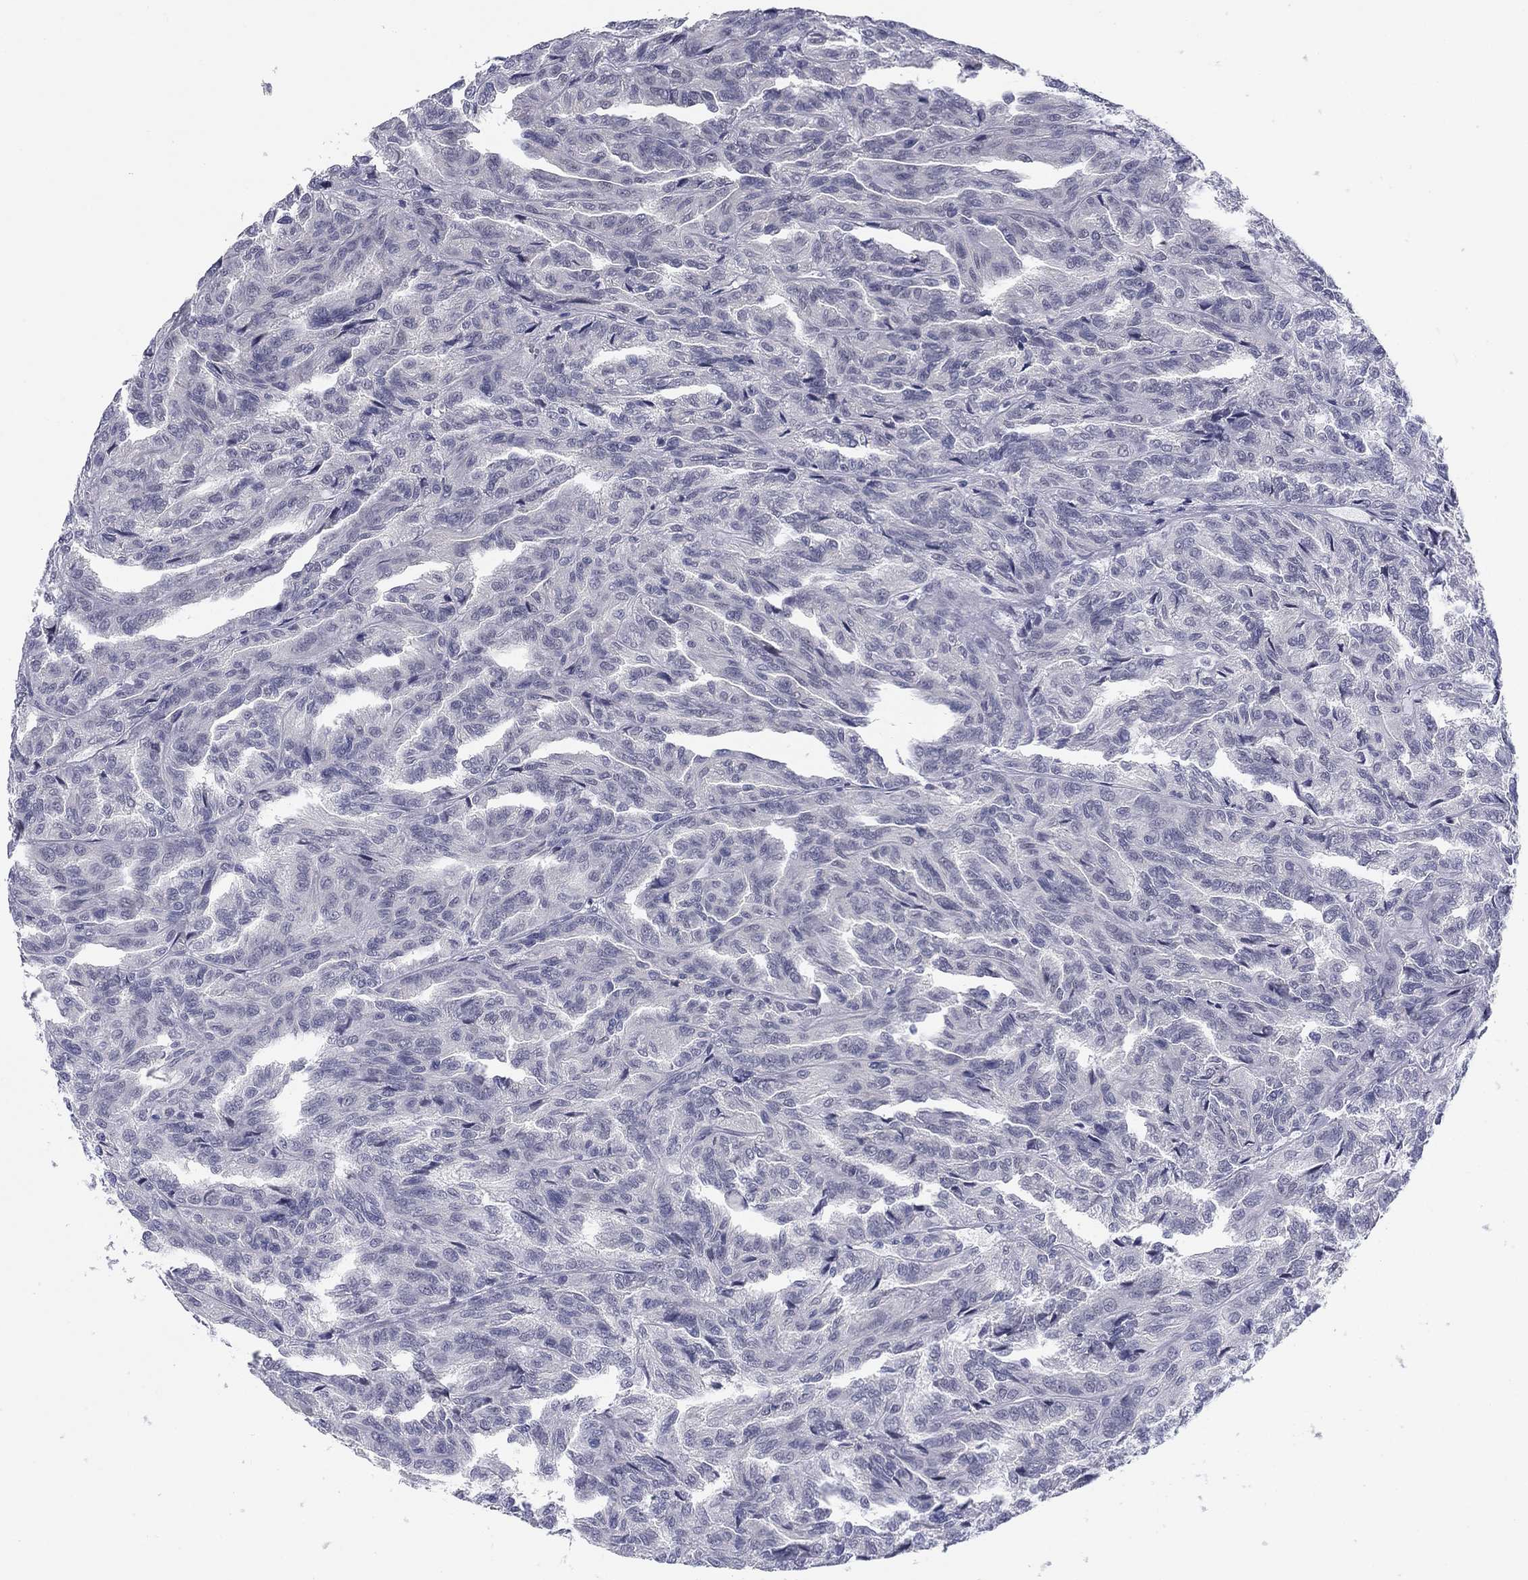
{"staining": {"intensity": "negative", "quantity": "none", "location": "none"}, "tissue": "renal cancer", "cell_type": "Tumor cells", "image_type": "cancer", "snomed": [{"axis": "morphology", "description": "Adenocarcinoma, NOS"}, {"axis": "topography", "description": "Kidney"}], "caption": "Human renal cancer (adenocarcinoma) stained for a protein using immunohistochemistry exhibits no positivity in tumor cells.", "gene": "TIGD4", "patient": {"sex": "male", "age": 79}}